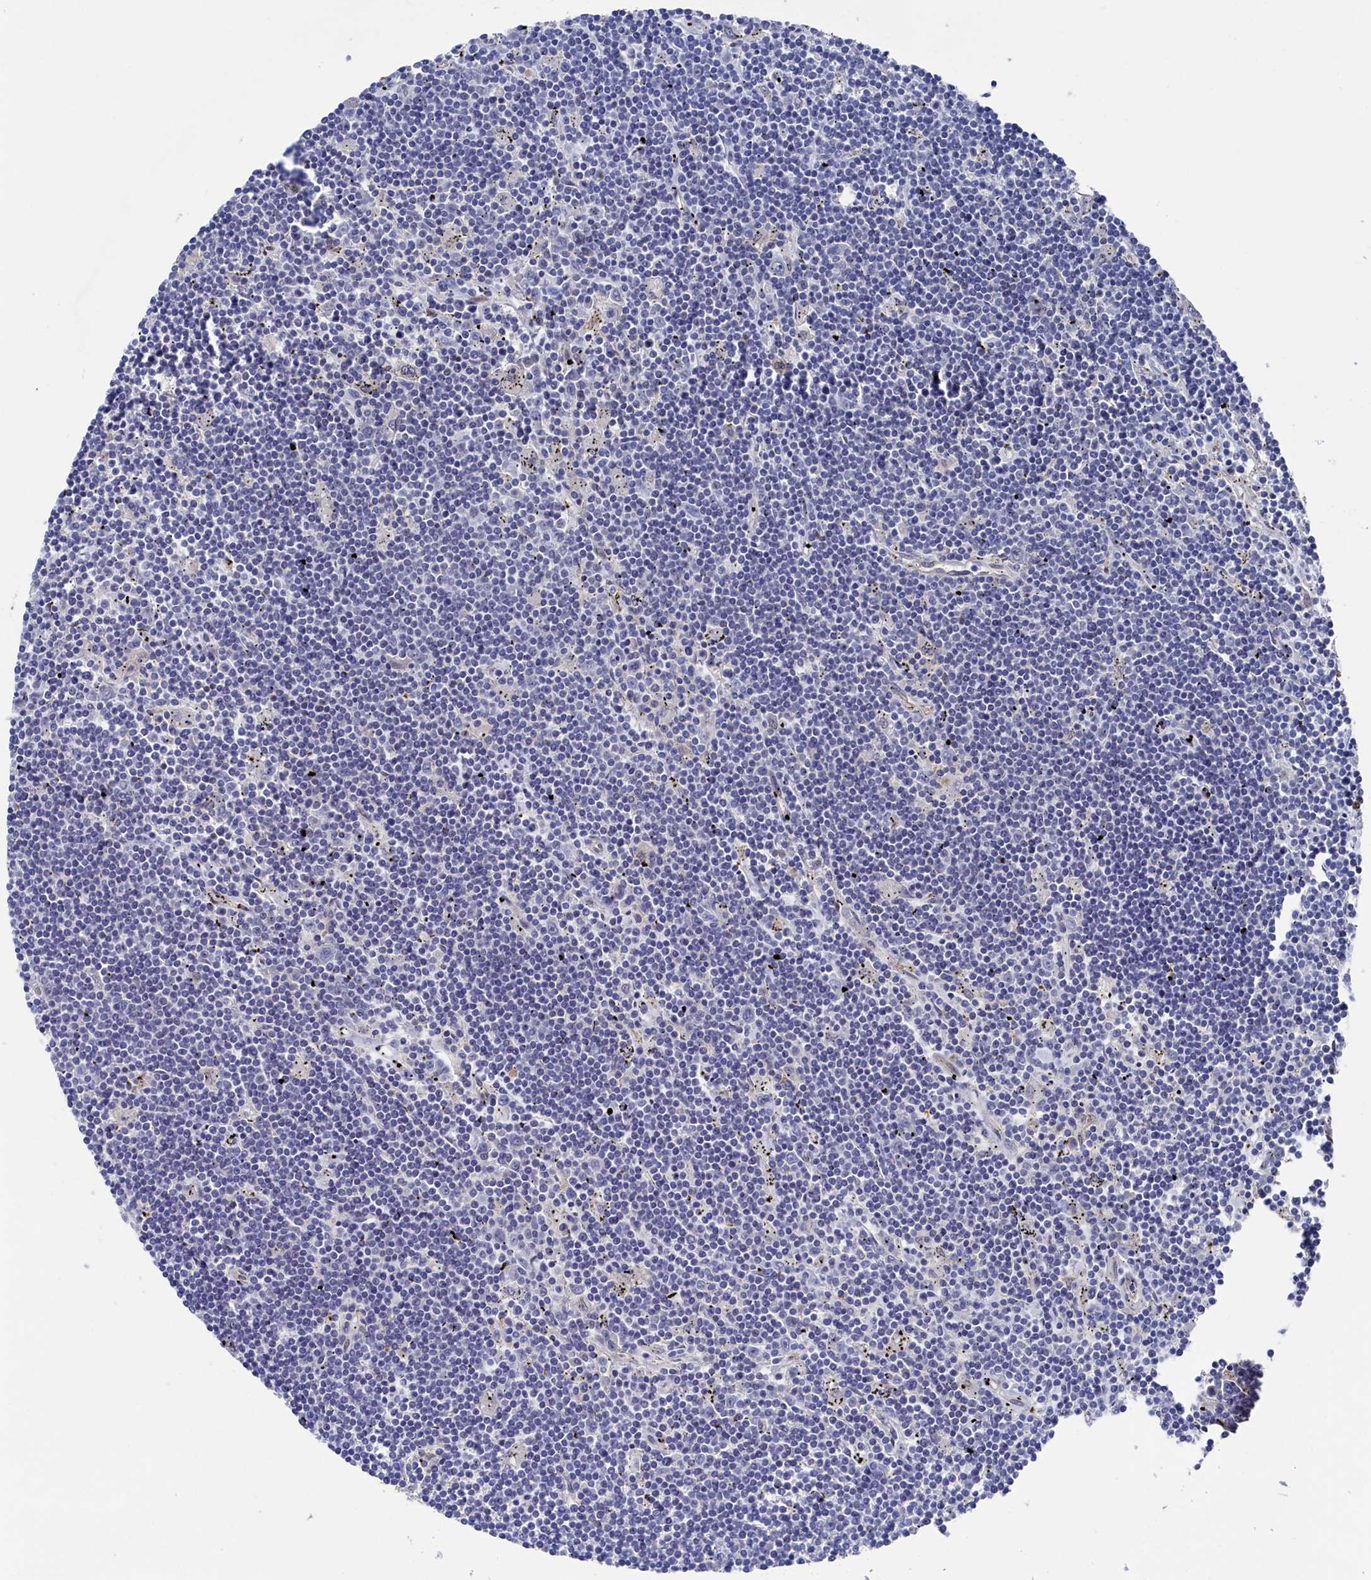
{"staining": {"intensity": "negative", "quantity": "none", "location": "none"}, "tissue": "lymphoma", "cell_type": "Tumor cells", "image_type": "cancer", "snomed": [{"axis": "morphology", "description": "Malignant lymphoma, non-Hodgkin's type, Low grade"}, {"axis": "topography", "description": "Spleen"}], "caption": "This is a image of immunohistochemistry staining of low-grade malignant lymphoma, non-Hodgkin's type, which shows no staining in tumor cells. (Immunohistochemistry (ihc), brightfield microscopy, high magnification).", "gene": "RNH1", "patient": {"sex": "male", "age": 76}}